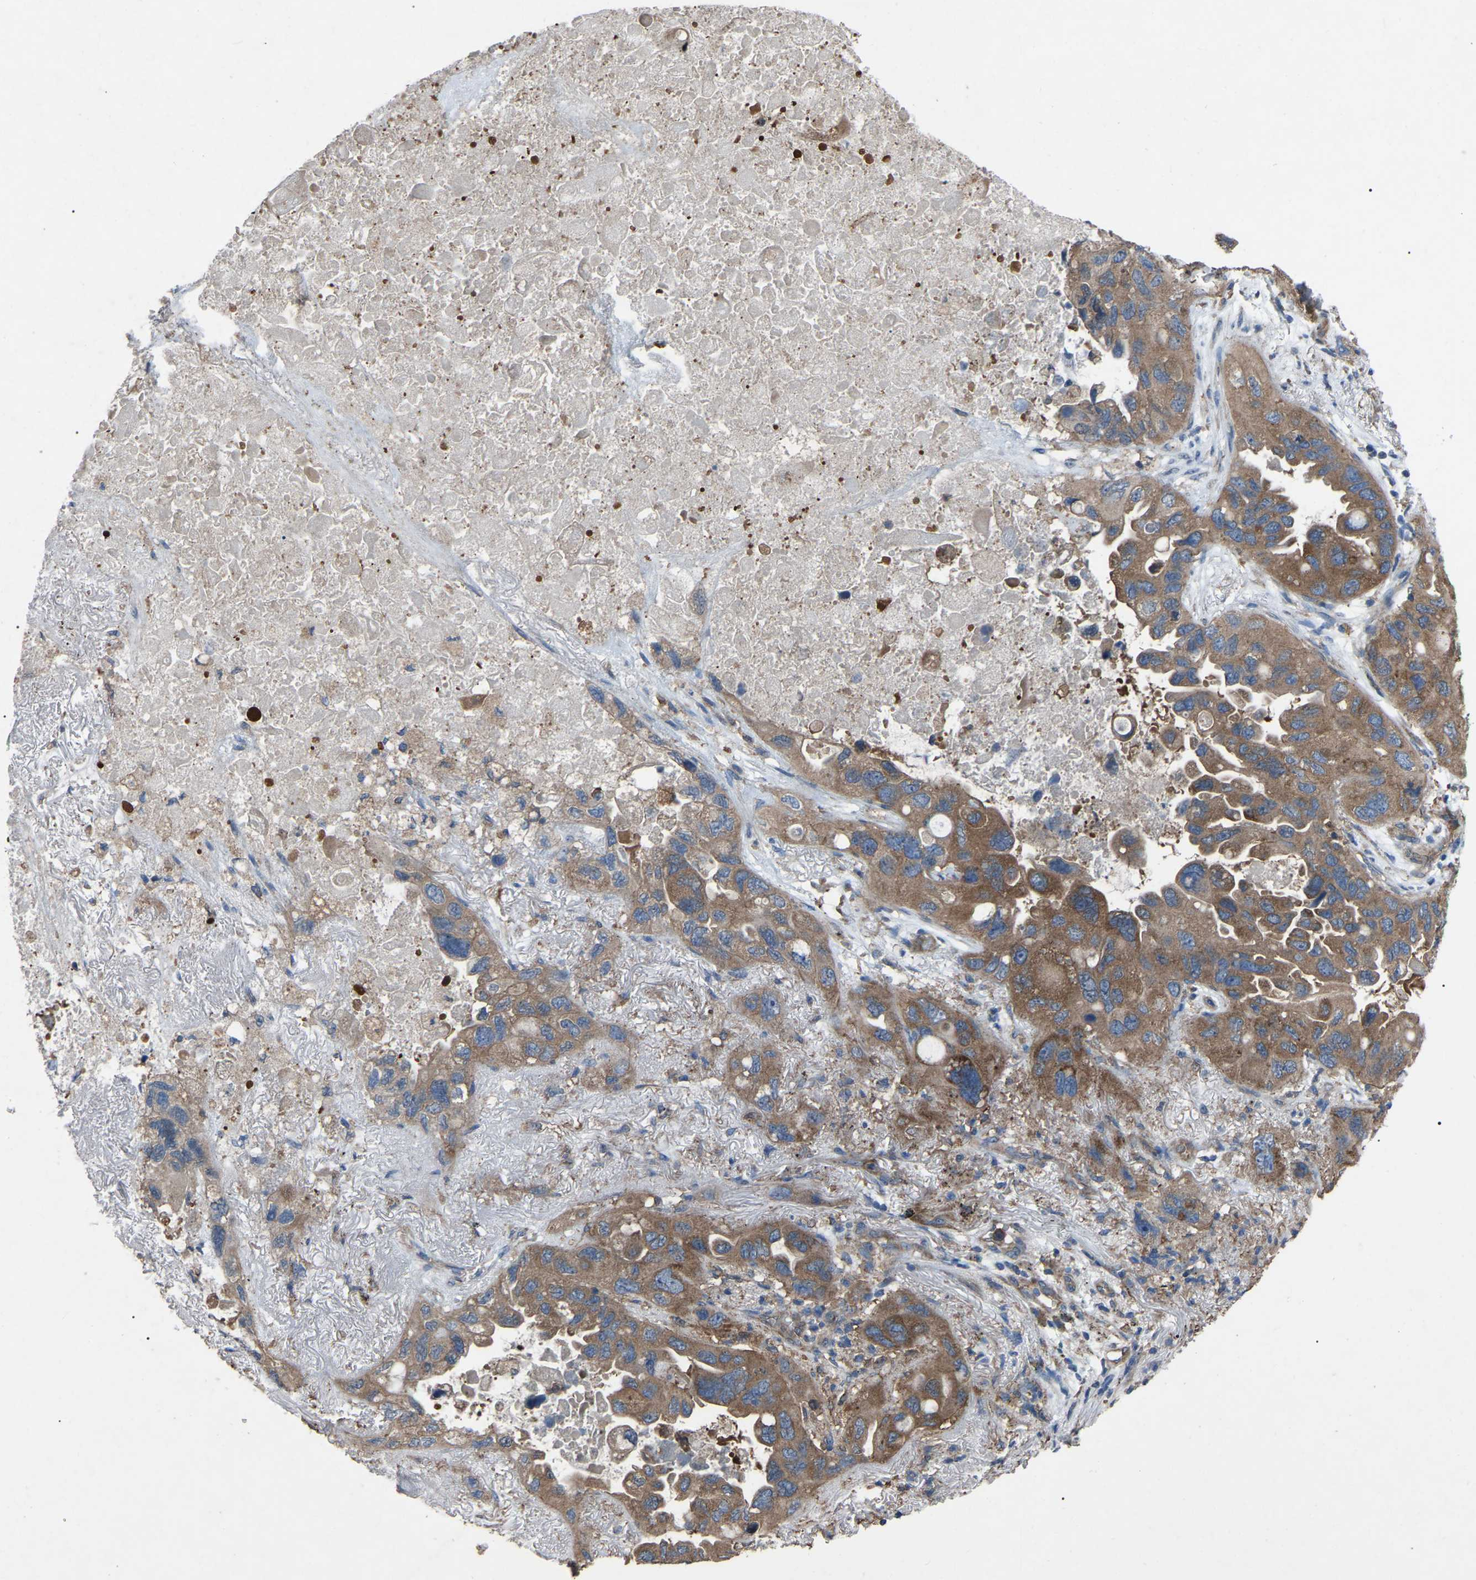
{"staining": {"intensity": "moderate", "quantity": ">75%", "location": "cytoplasmic/membranous"}, "tissue": "lung cancer", "cell_type": "Tumor cells", "image_type": "cancer", "snomed": [{"axis": "morphology", "description": "Squamous cell carcinoma, NOS"}, {"axis": "topography", "description": "Lung"}], "caption": "An image showing moderate cytoplasmic/membranous positivity in approximately >75% of tumor cells in lung squamous cell carcinoma, as visualized by brown immunohistochemical staining.", "gene": "AIMP1", "patient": {"sex": "female", "age": 73}}